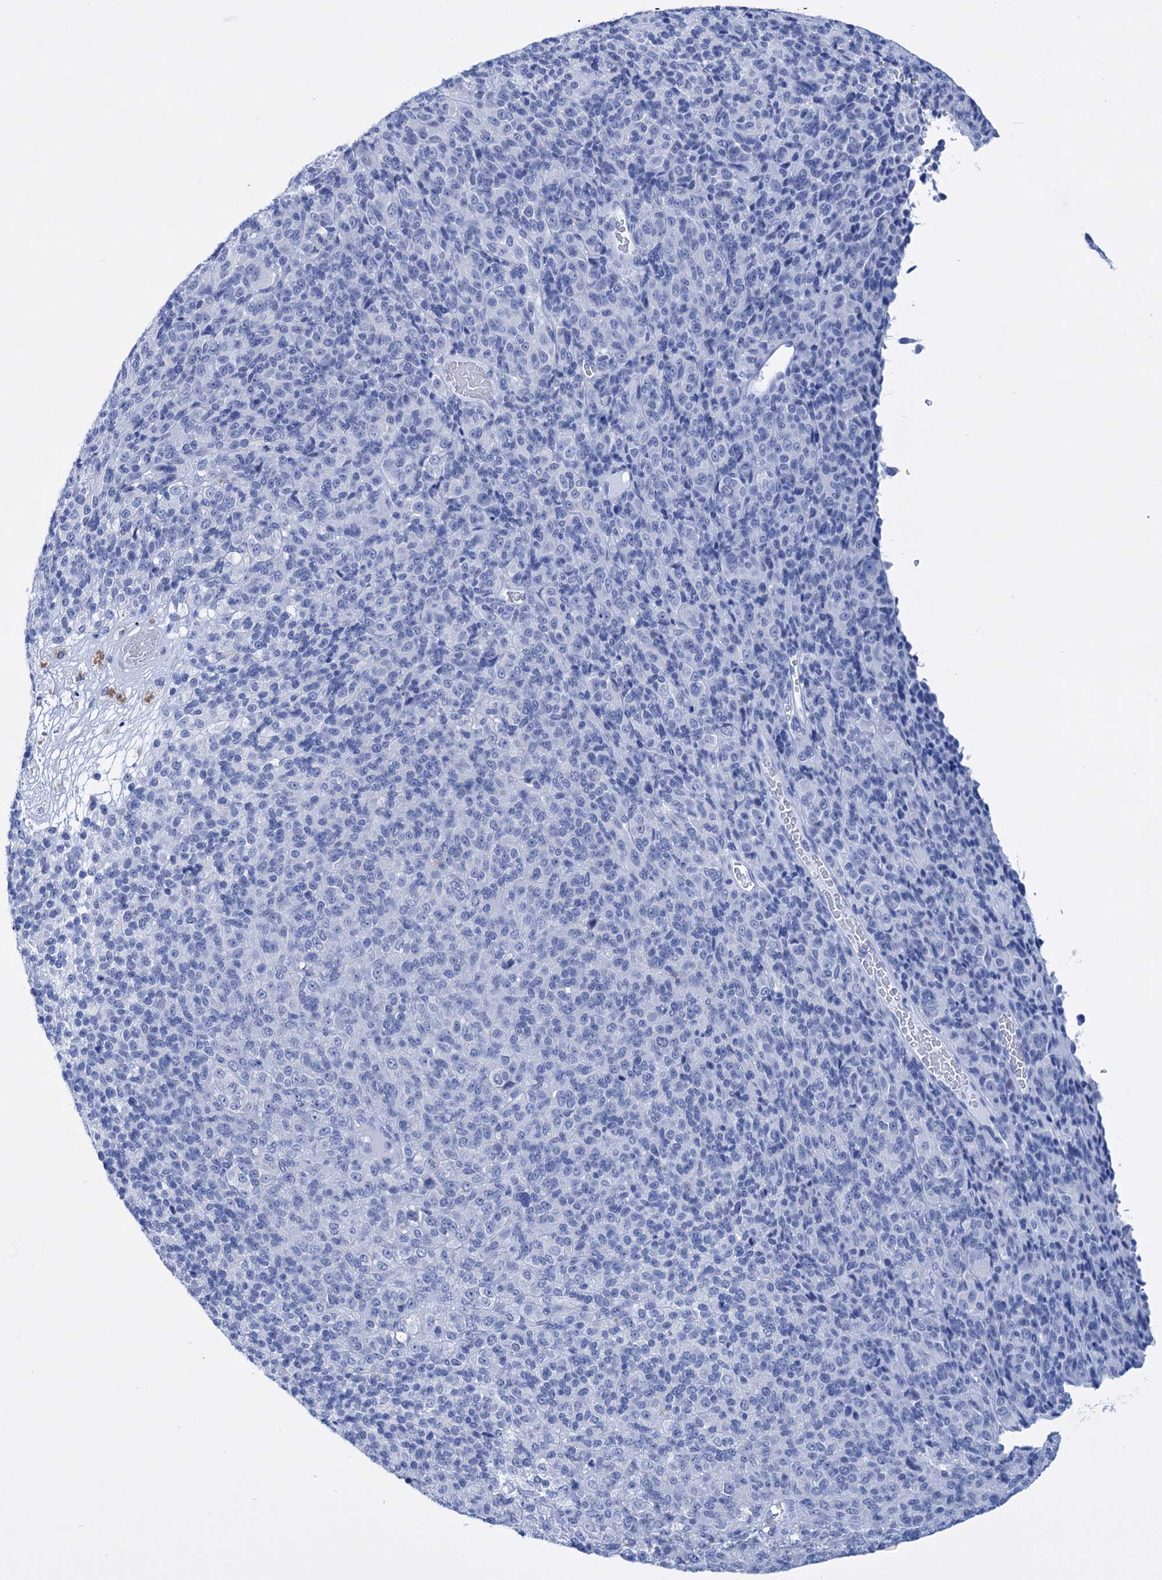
{"staining": {"intensity": "negative", "quantity": "none", "location": "none"}, "tissue": "melanoma", "cell_type": "Tumor cells", "image_type": "cancer", "snomed": [{"axis": "morphology", "description": "Malignant melanoma, Metastatic site"}, {"axis": "topography", "description": "Brain"}], "caption": "Tumor cells are negative for brown protein staining in melanoma.", "gene": "FBXW12", "patient": {"sex": "female", "age": 56}}